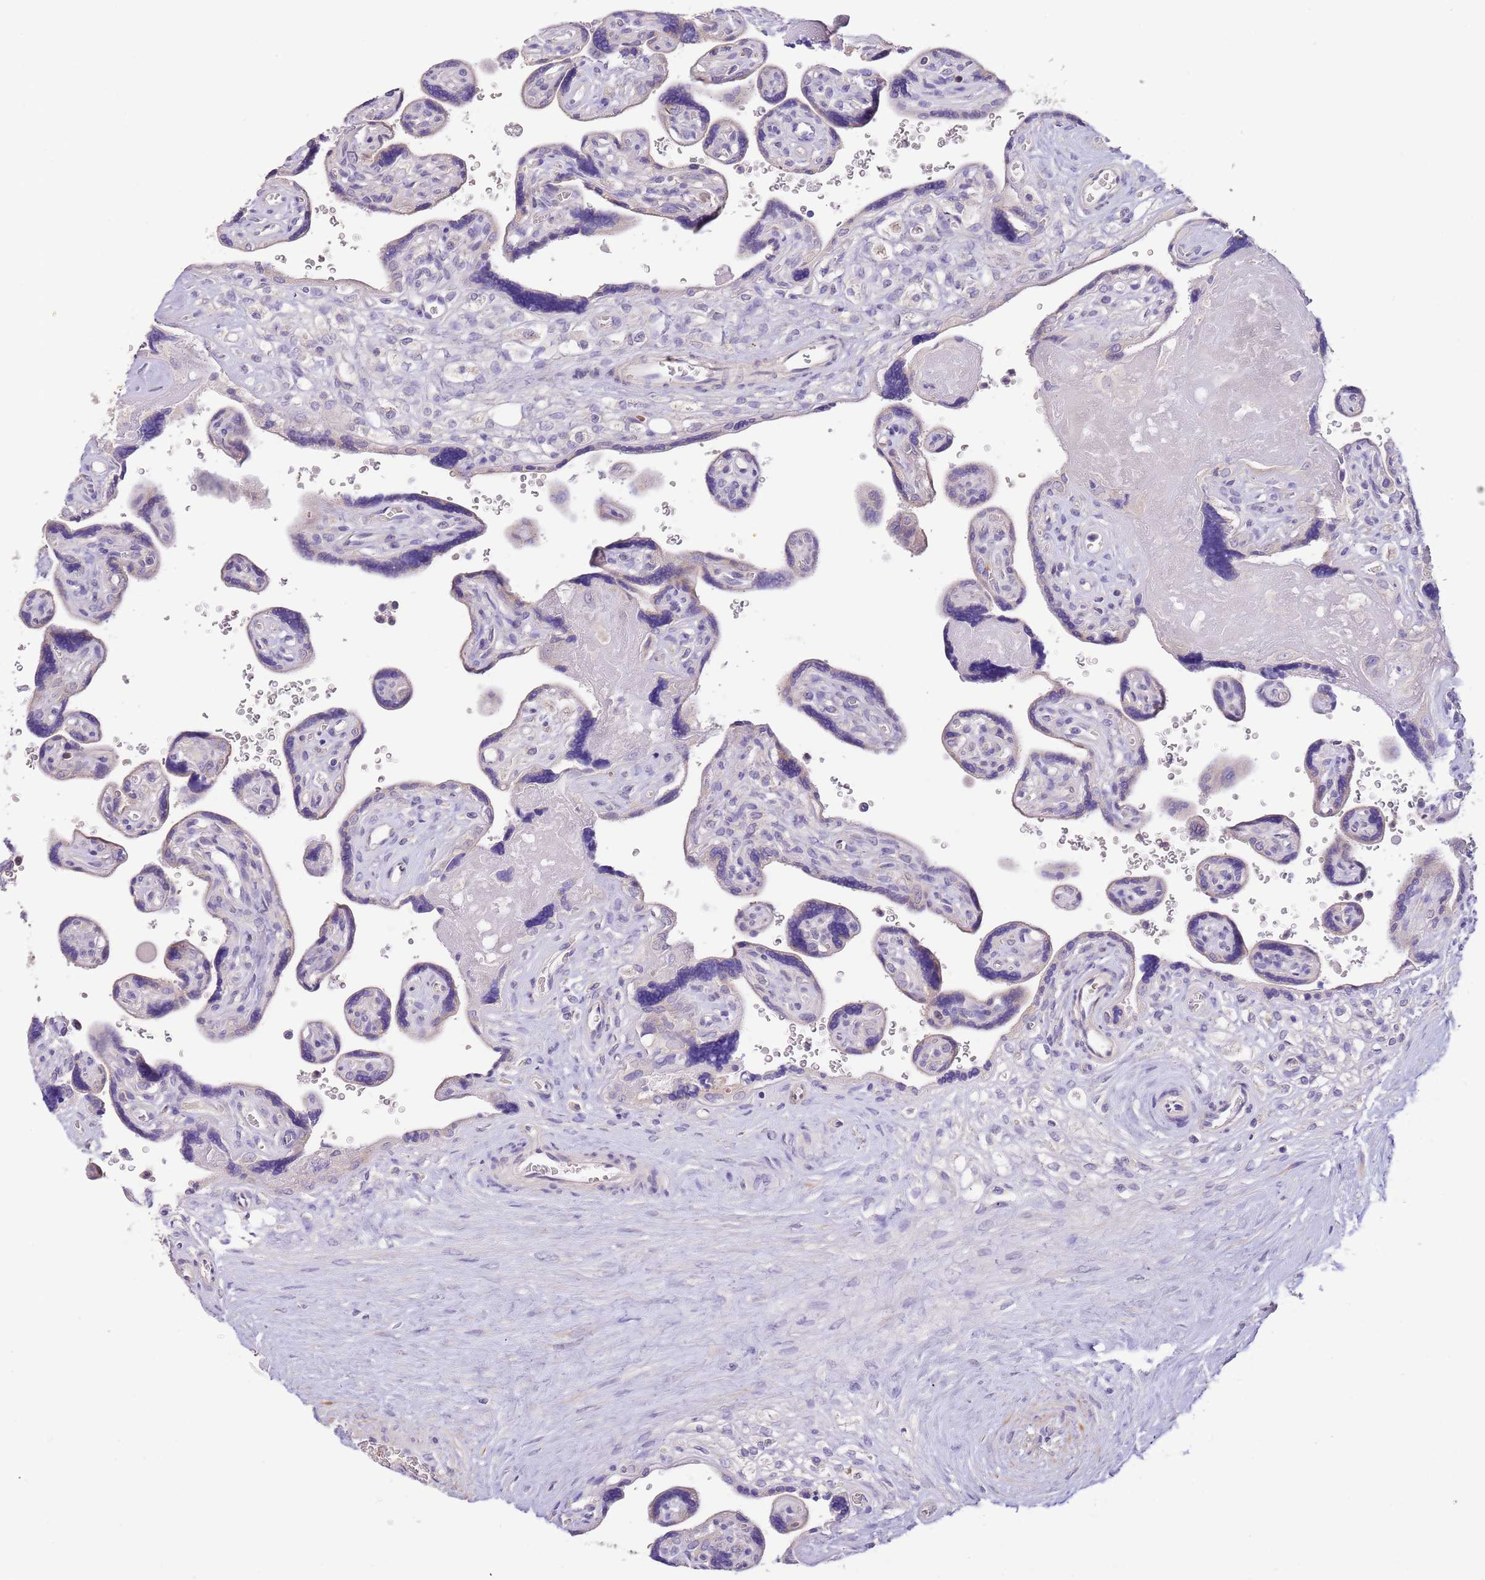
{"staining": {"intensity": "negative", "quantity": "none", "location": "none"}, "tissue": "placenta", "cell_type": "Trophoblastic cells", "image_type": "normal", "snomed": [{"axis": "morphology", "description": "Normal tissue, NOS"}, {"axis": "topography", "description": "Placenta"}], "caption": "Immunohistochemistry of unremarkable human placenta demonstrates no positivity in trophoblastic cells. (DAB (3,3'-diaminobenzidine) immunohistochemistry (IHC) with hematoxylin counter stain).", "gene": "ZNF658", "patient": {"sex": "female", "age": 39}}